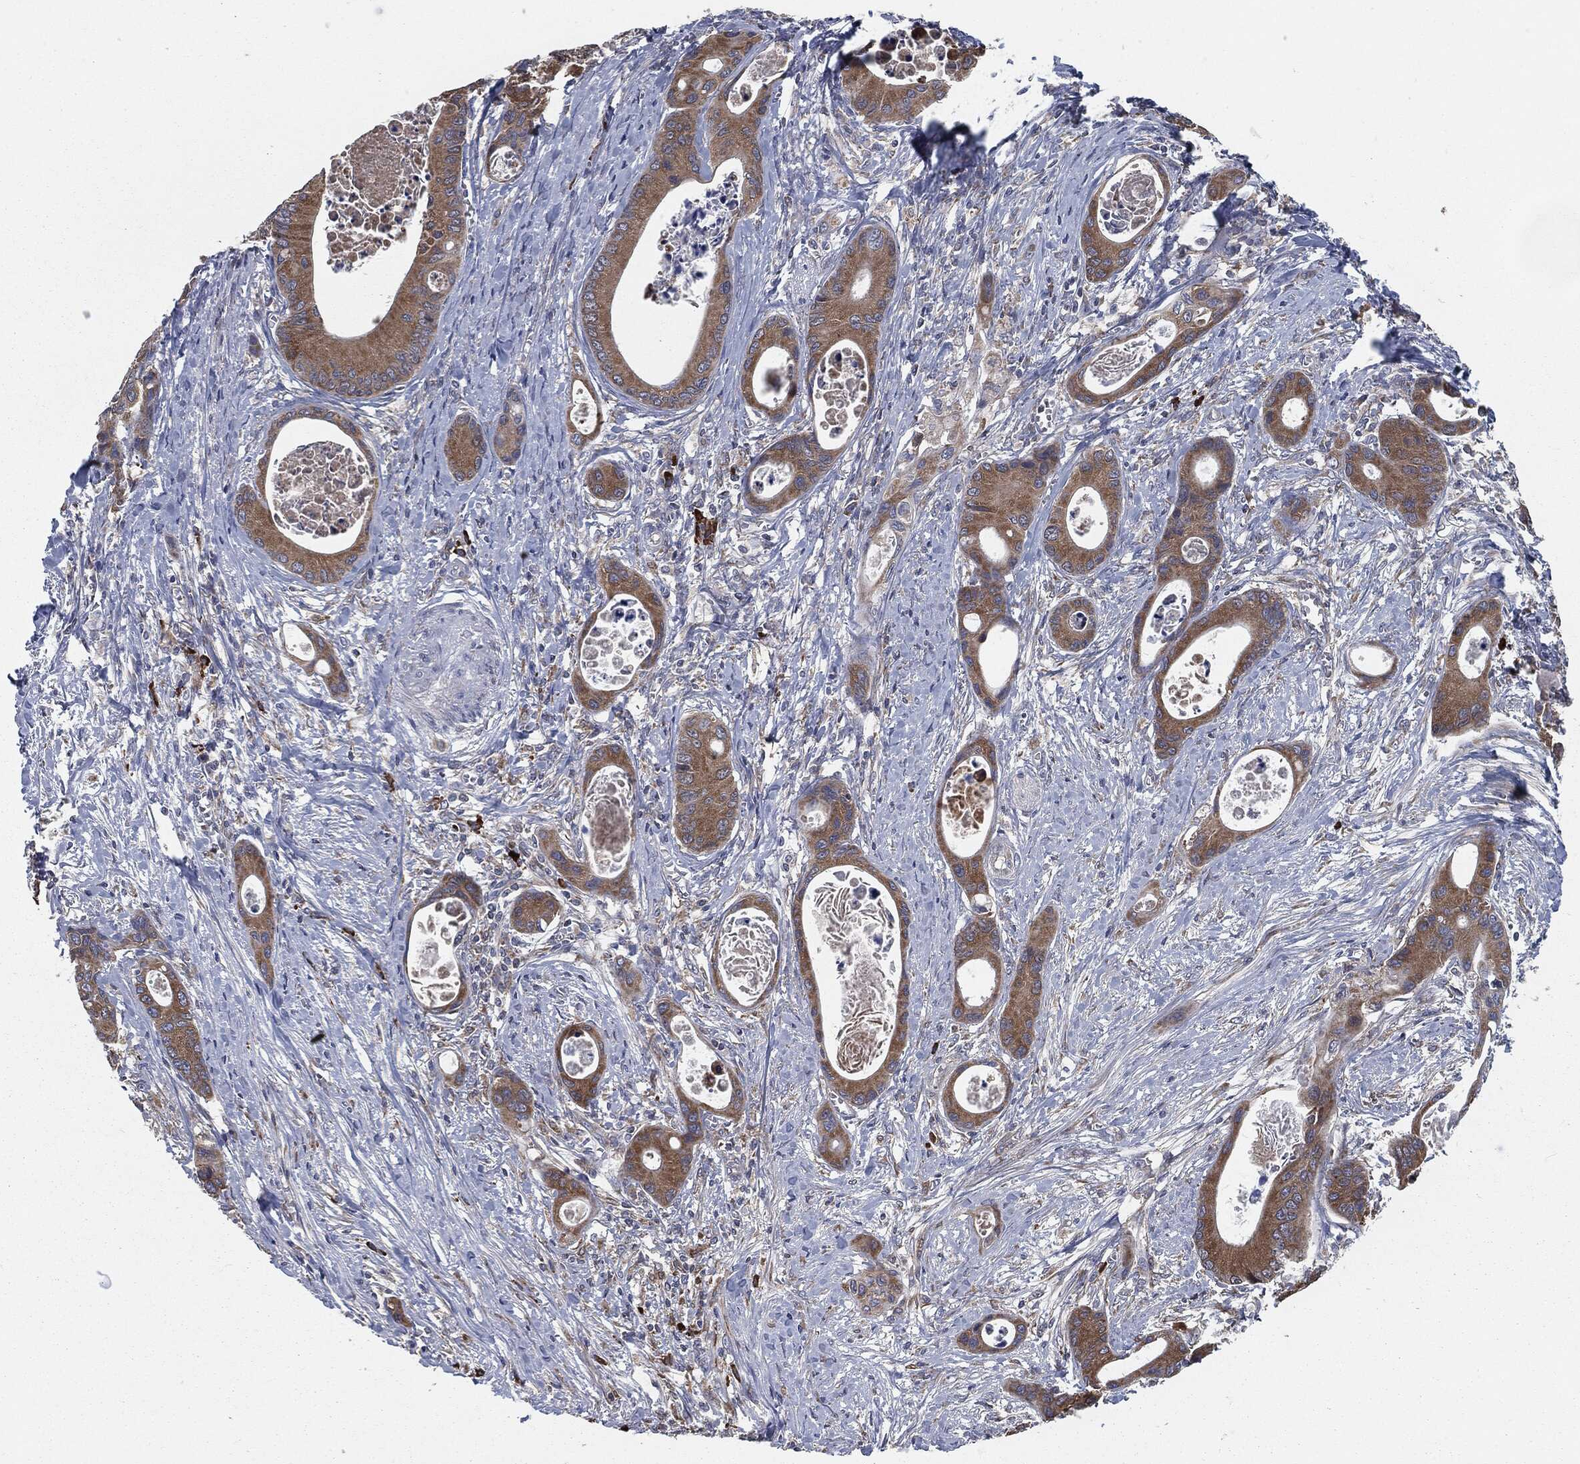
{"staining": {"intensity": "moderate", "quantity": ">75%", "location": "cytoplasmic/membranous"}, "tissue": "colorectal cancer", "cell_type": "Tumor cells", "image_type": "cancer", "snomed": [{"axis": "morphology", "description": "Adenocarcinoma, NOS"}, {"axis": "topography", "description": "Colon"}], "caption": "A brown stain labels moderate cytoplasmic/membranous expression of a protein in colorectal cancer (adenocarcinoma) tumor cells.", "gene": "PRDX4", "patient": {"sex": "female", "age": 78}}